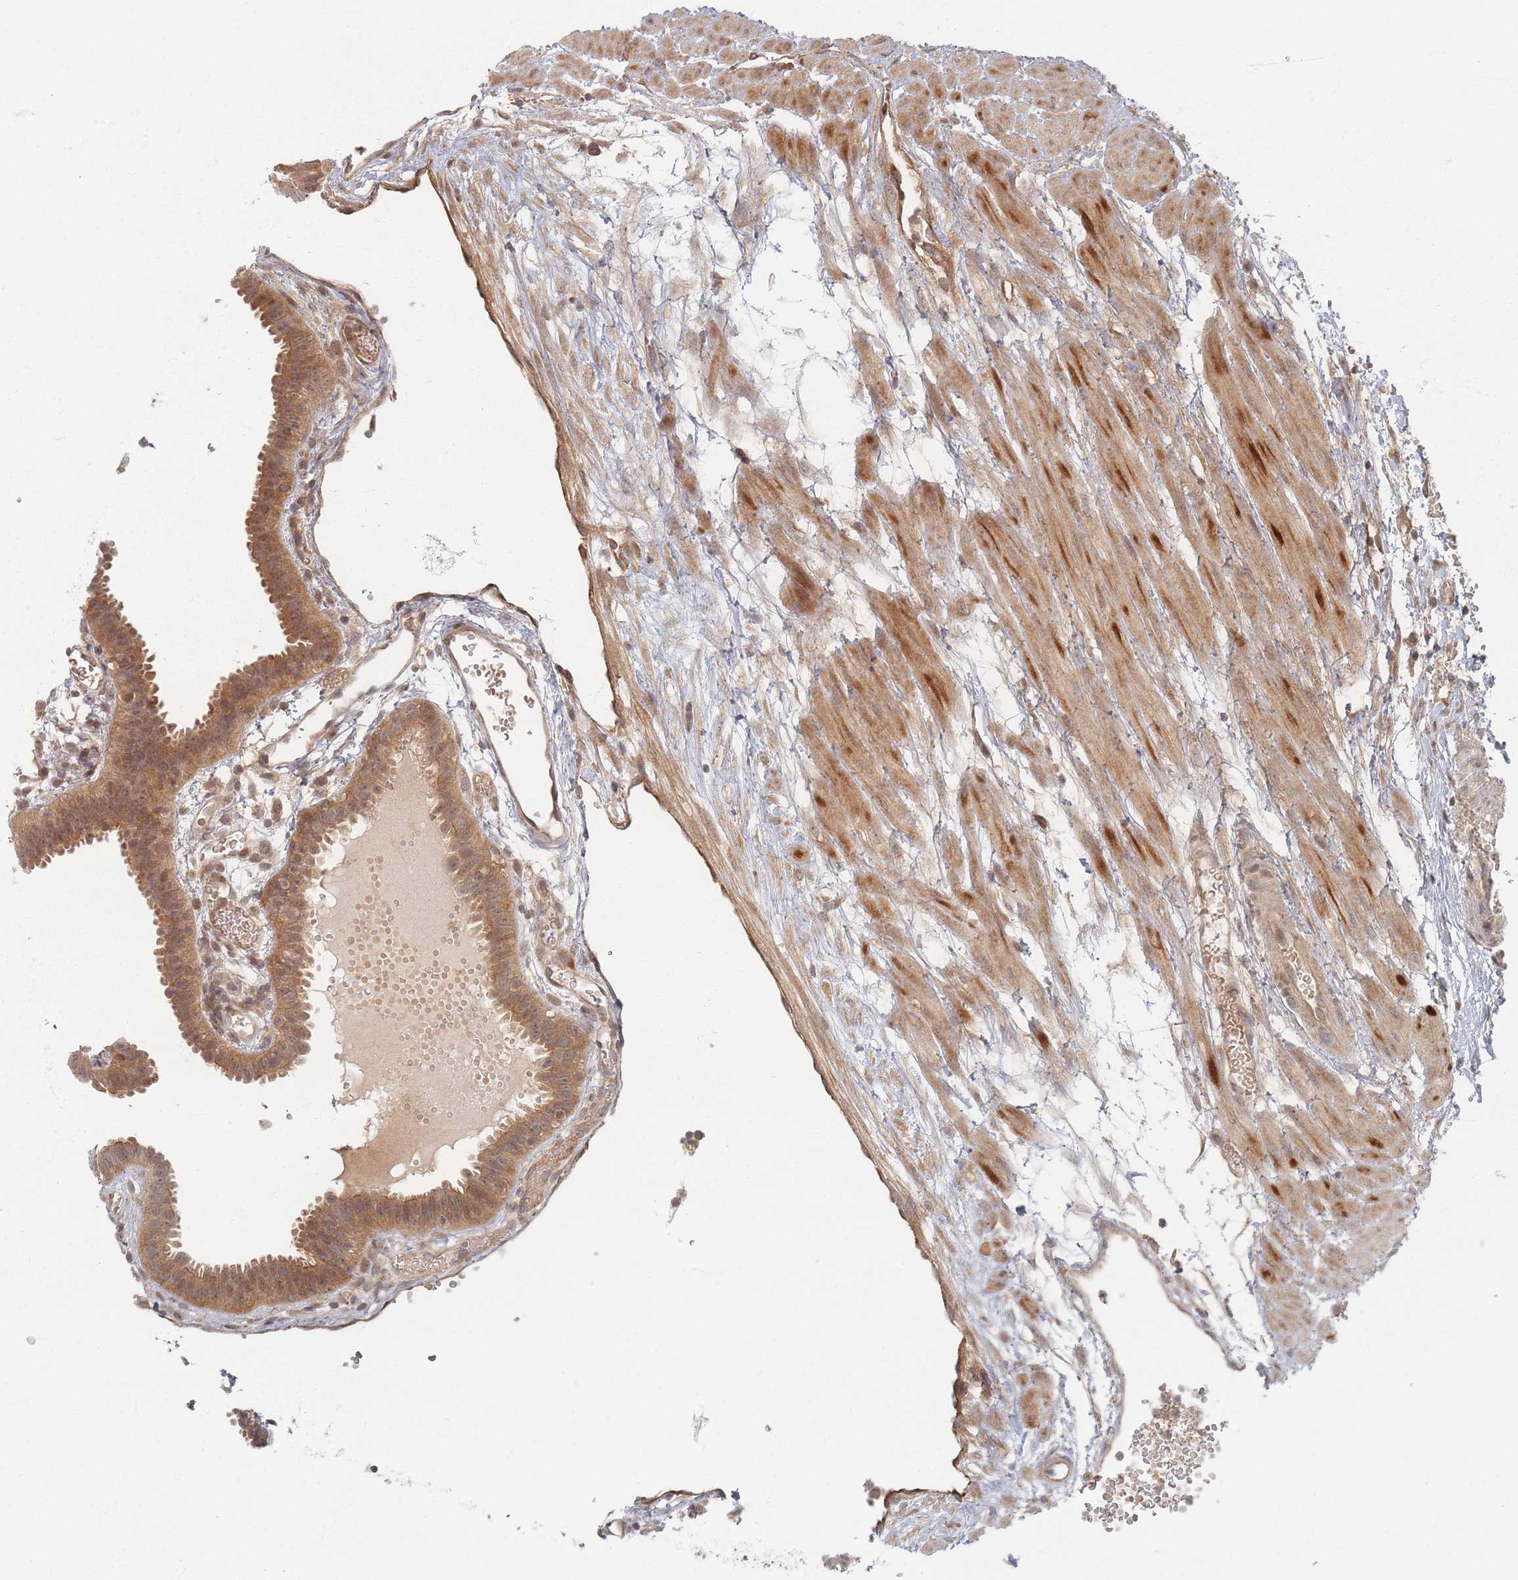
{"staining": {"intensity": "moderate", "quantity": ">75%", "location": "cytoplasmic/membranous"}, "tissue": "fallopian tube", "cell_type": "Glandular cells", "image_type": "normal", "snomed": [{"axis": "morphology", "description": "Normal tissue, NOS"}, {"axis": "topography", "description": "Fallopian tube"}], "caption": "The image demonstrates a brown stain indicating the presence of a protein in the cytoplasmic/membranous of glandular cells in fallopian tube.", "gene": "PSMD9", "patient": {"sex": "female", "age": 37}}